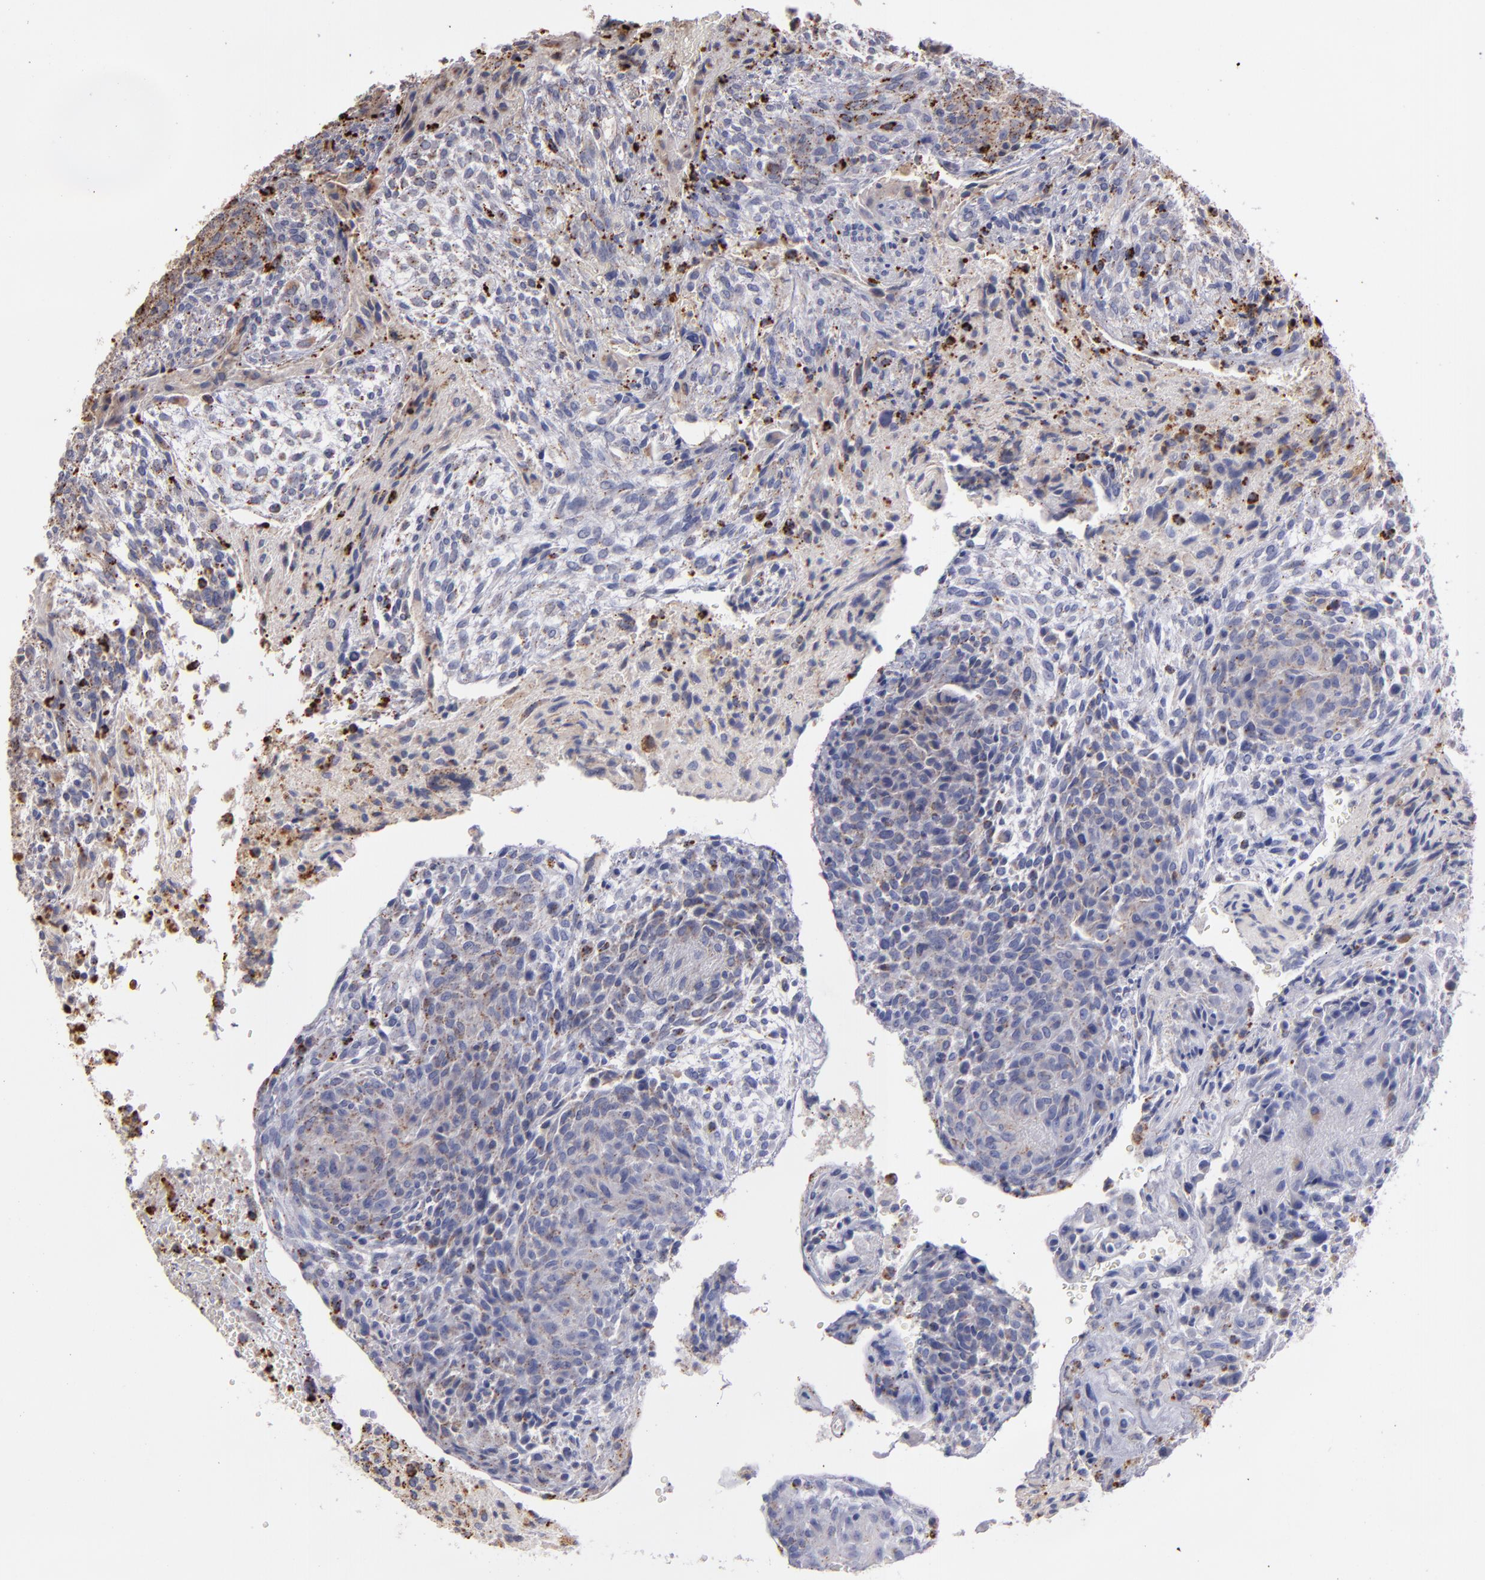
{"staining": {"intensity": "weak", "quantity": "<25%", "location": "cytoplasmic/membranous"}, "tissue": "glioma", "cell_type": "Tumor cells", "image_type": "cancer", "snomed": [{"axis": "morphology", "description": "Glioma, malignant, High grade"}, {"axis": "topography", "description": "Cerebral cortex"}], "caption": "Malignant glioma (high-grade) stained for a protein using IHC demonstrates no positivity tumor cells.", "gene": "TRAF1", "patient": {"sex": "female", "age": 55}}